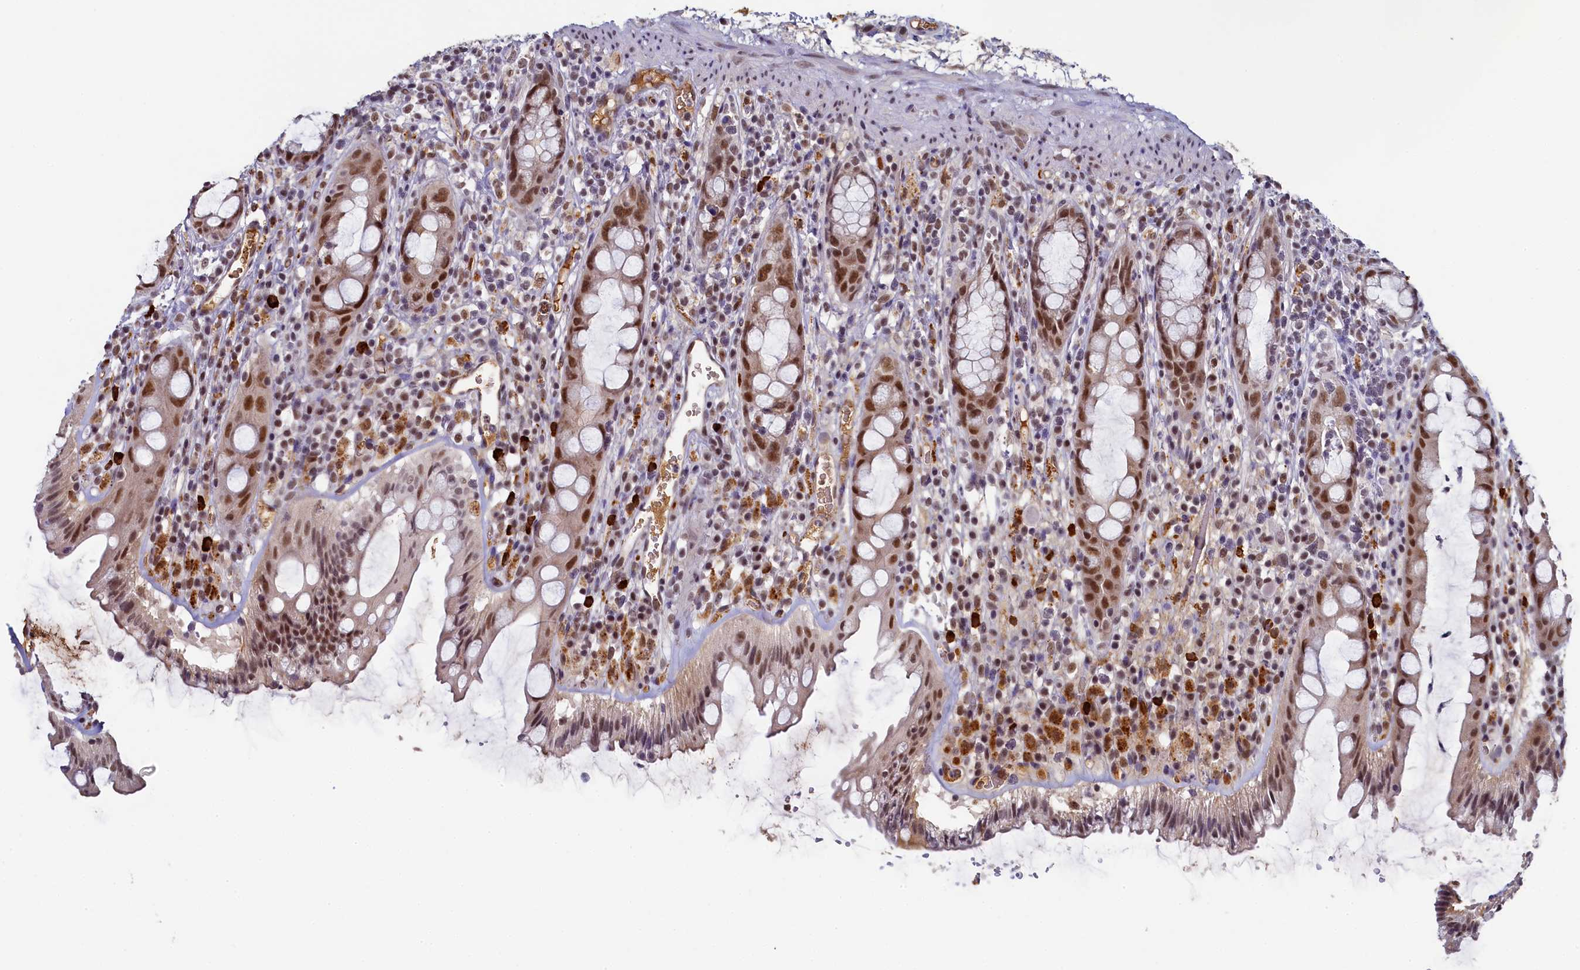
{"staining": {"intensity": "moderate", "quantity": ">75%", "location": "nuclear"}, "tissue": "rectum", "cell_type": "Glandular cells", "image_type": "normal", "snomed": [{"axis": "morphology", "description": "Normal tissue, NOS"}, {"axis": "topography", "description": "Rectum"}], "caption": "Immunohistochemical staining of normal rectum displays moderate nuclear protein expression in approximately >75% of glandular cells. (DAB (3,3'-diaminobenzidine) = brown stain, brightfield microscopy at high magnification).", "gene": "INTS14", "patient": {"sex": "female", "age": 57}}